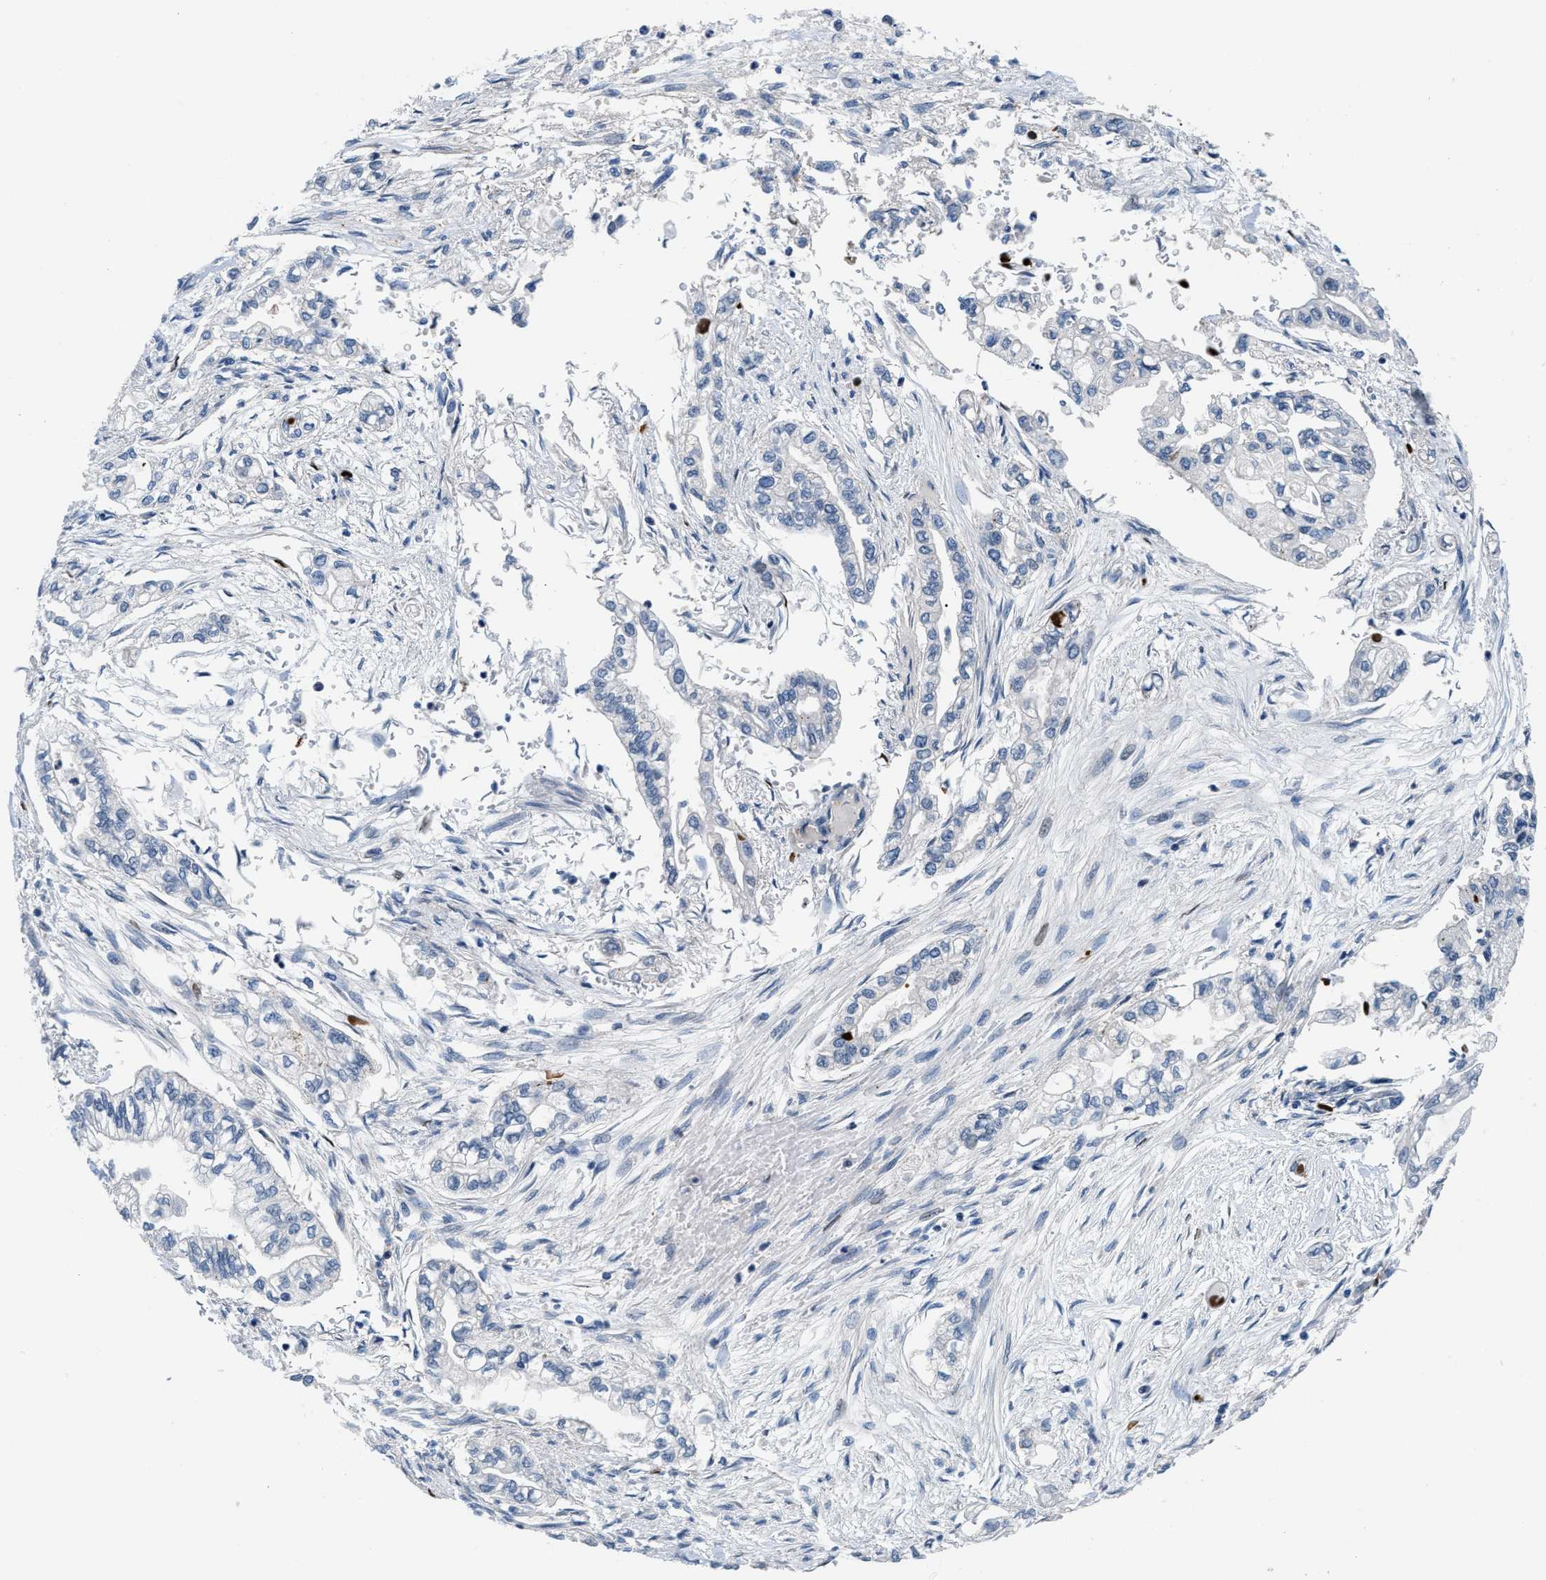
{"staining": {"intensity": "negative", "quantity": "none", "location": "none"}, "tissue": "pancreatic cancer", "cell_type": "Tumor cells", "image_type": "cancer", "snomed": [{"axis": "morphology", "description": "Normal tissue, NOS"}, {"axis": "topography", "description": "Pancreas"}], "caption": "Image shows no protein staining in tumor cells of pancreatic cancer tissue.", "gene": "FDCSP", "patient": {"sex": "male", "age": 42}}